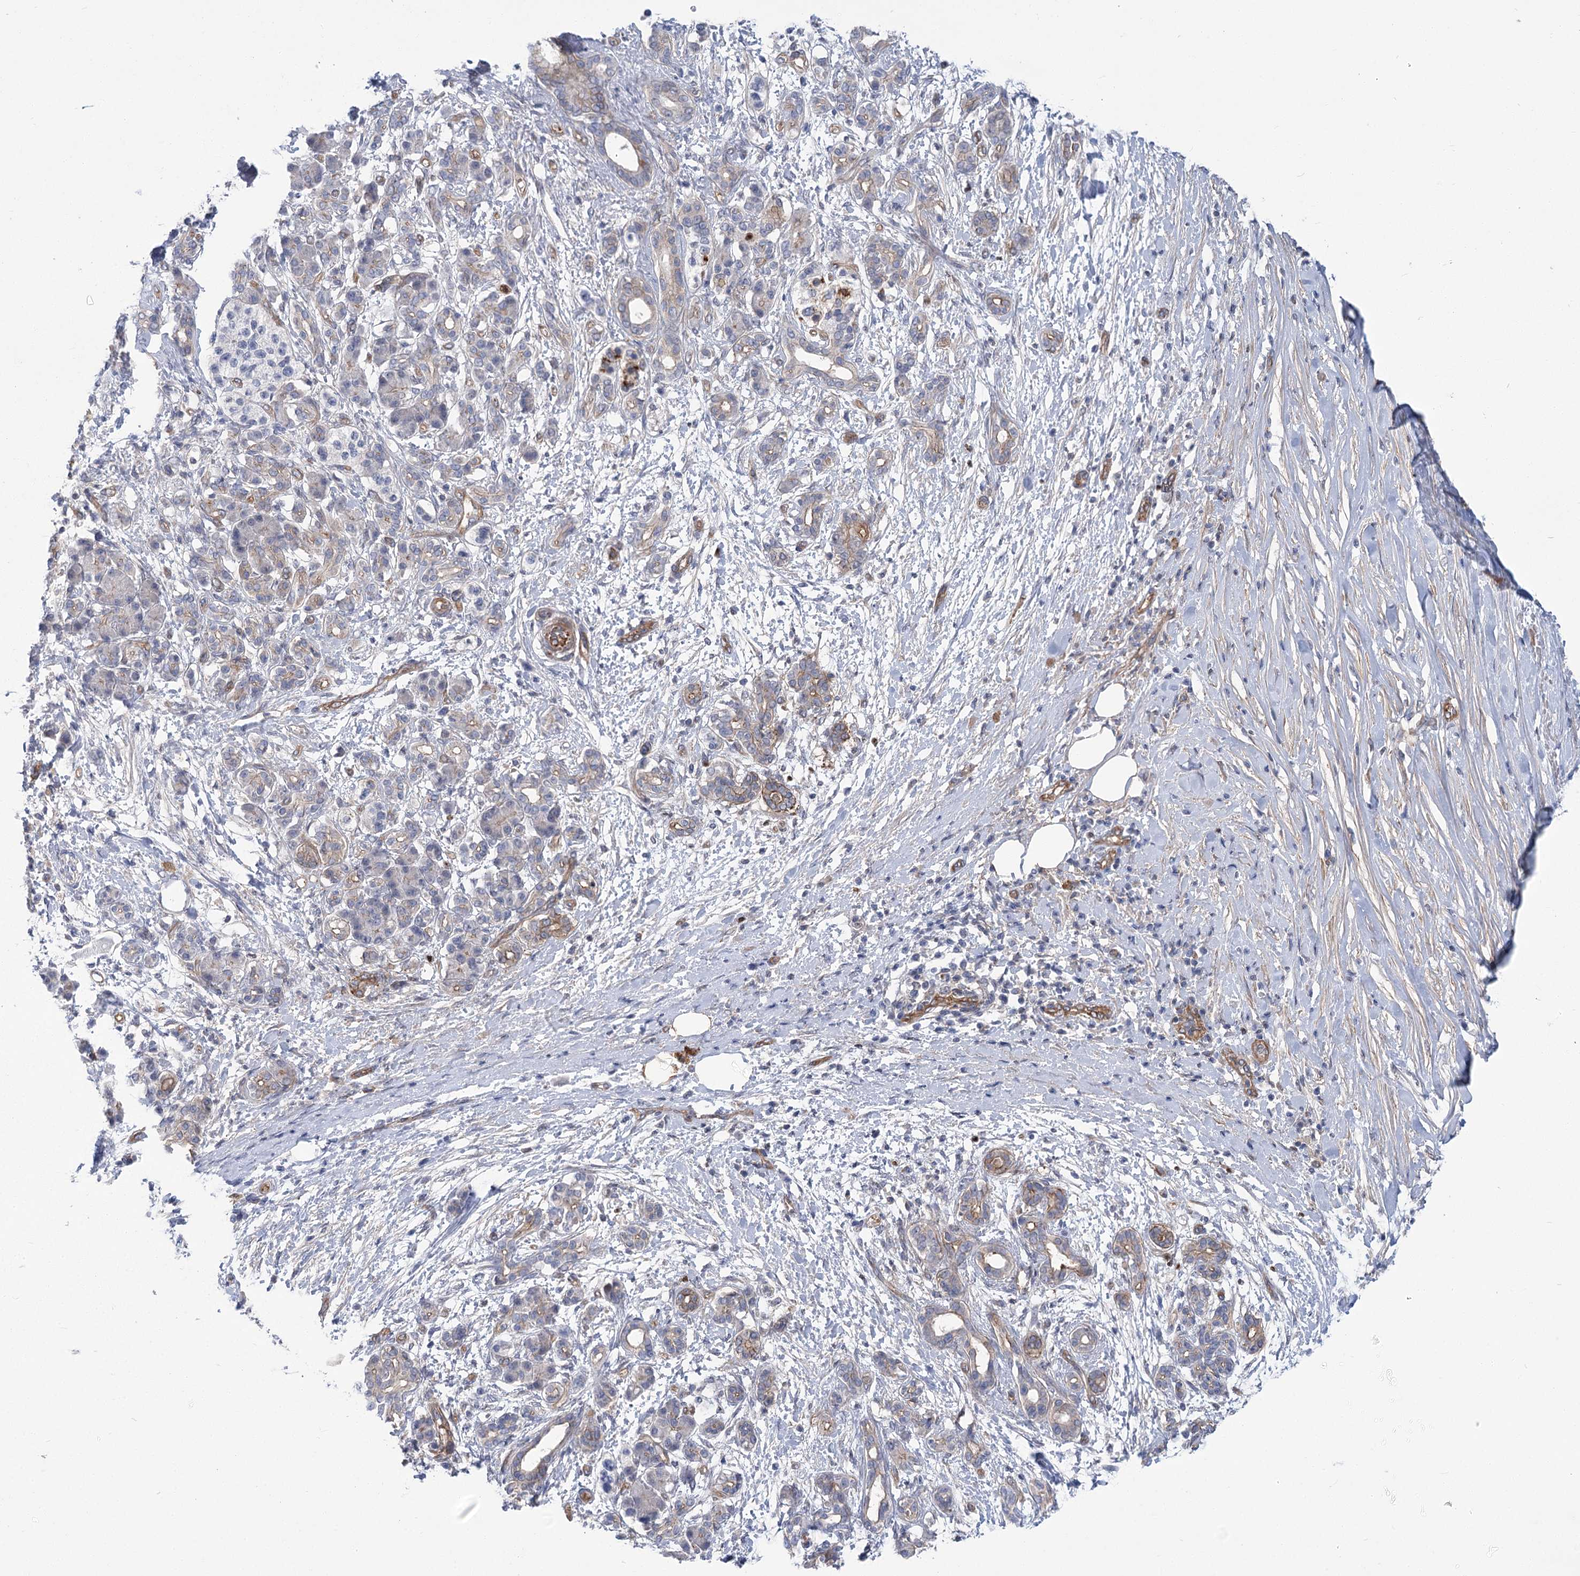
{"staining": {"intensity": "weak", "quantity": "<25%", "location": "cytoplasmic/membranous"}, "tissue": "pancreatic cancer", "cell_type": "Tumor cells", "image_type": "cancer", "snomed": [{"axis": "morphology", "description": "Adenocarcinoma, NOS"}, {"axis": "topography", "description": "Pancreas"}], "caption": "This is an immunohistochemistry (IHC) image of human pancreatic cancer (adenocarcinoma). There is no staining in tumor cells.", "gene": "THAP6", "patient": {"sex": "female", "age": 55}}